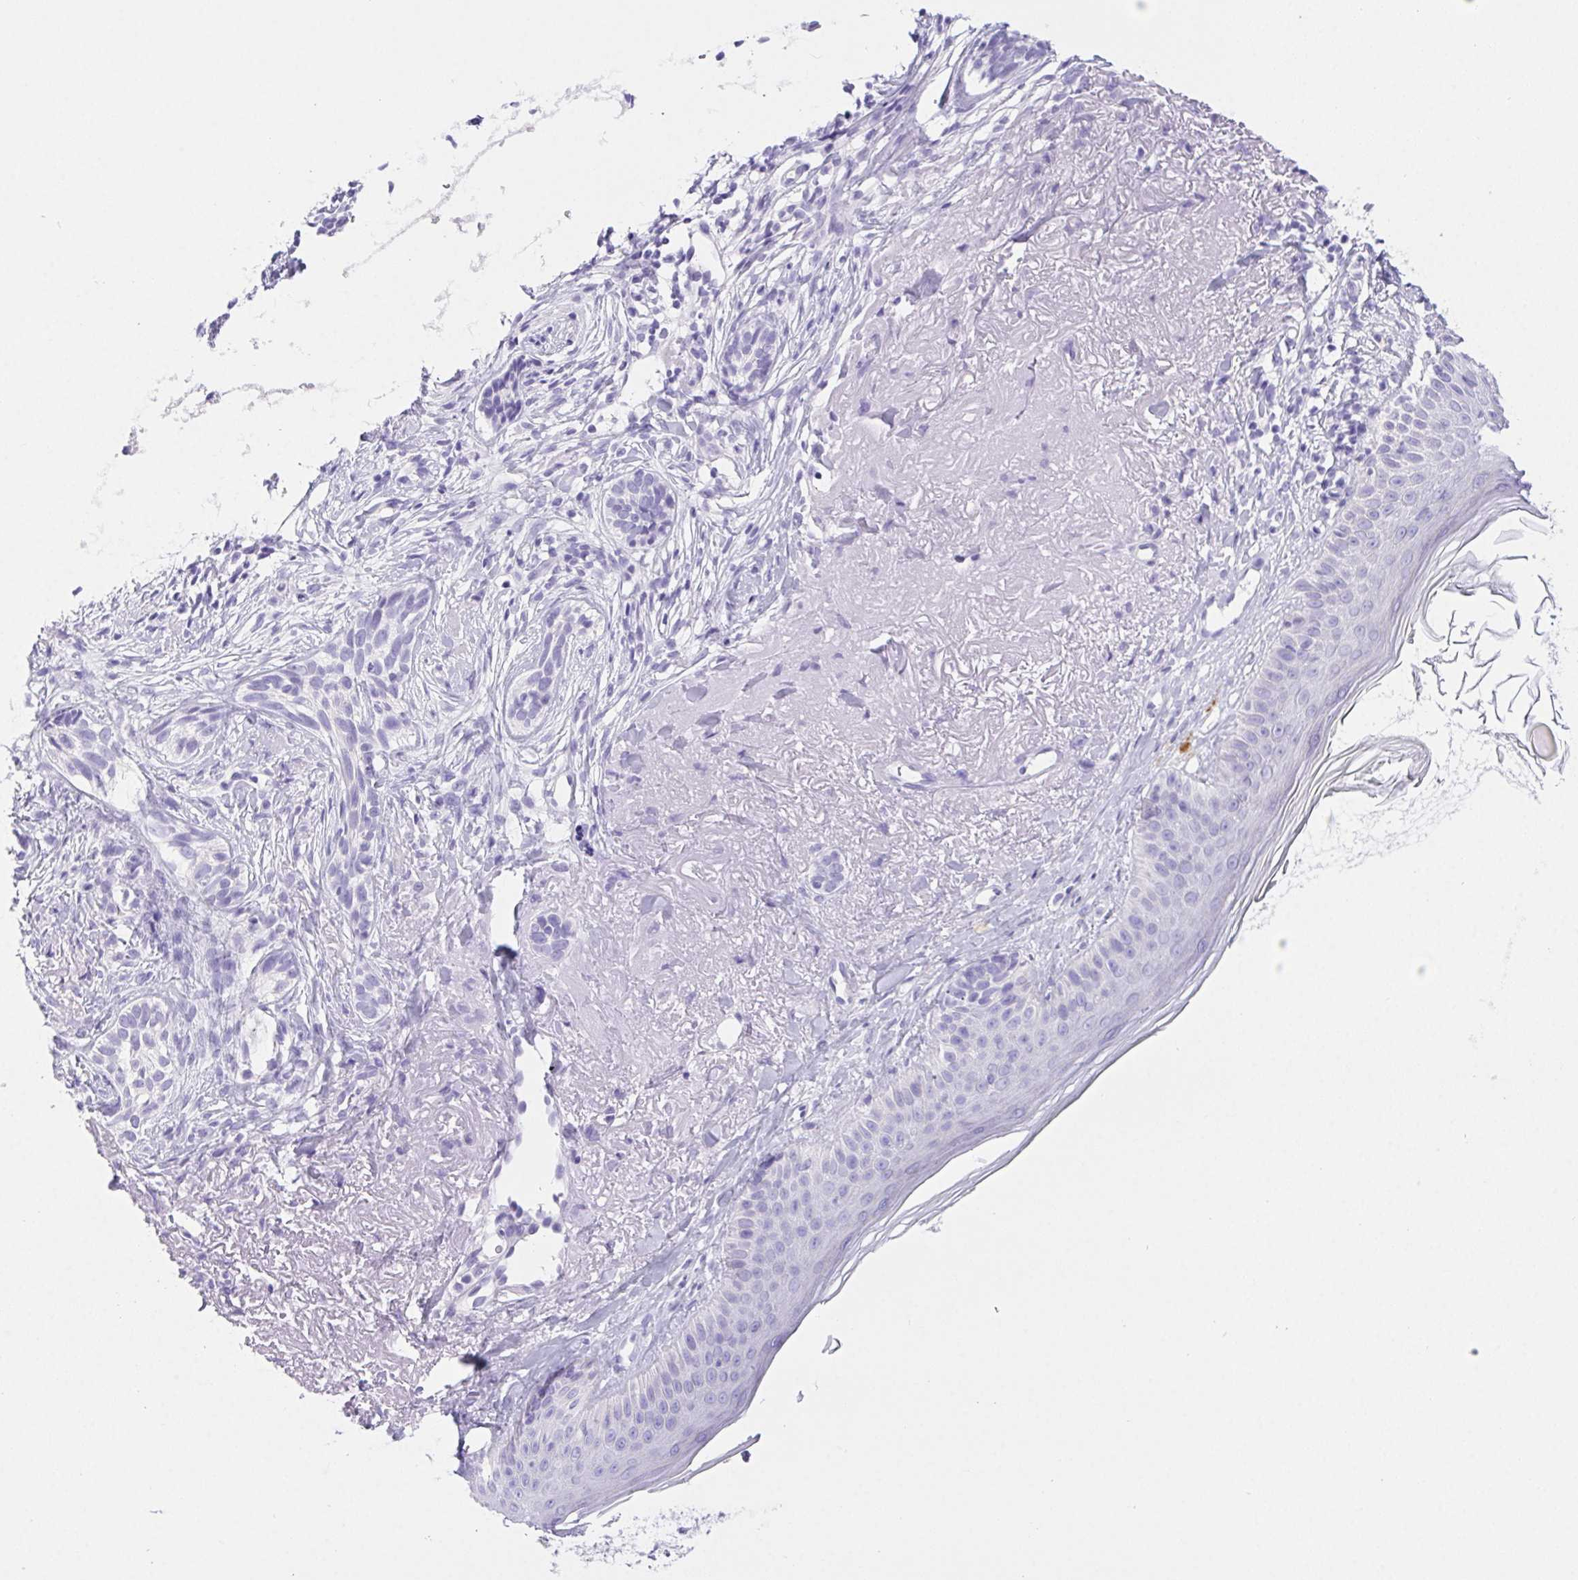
{"staining": {"intensity": "negative", "quantity": "none", "location": "none"}, "tissue": "skin cancer", "cell_type": "Tumor cells", "image_type": "cancer", "snomed": [{"axis": "morphology", "description": "Basal cell carcinoma"}, {"axis": "morphology", "description": "BCC, high aggressive"}, {"axis": "topography", "description": "Skin"}], "caption": "DAB (3,3'-diaminobenzidine) immunohistochemical staining of human skin cancer (basal cell carcinoma) shows no significant positivity in tumor cells. (DAB (3,3'-diaminobenzidine) IHC visualized using brightfield microscopy, high magnification).", "gene": "PNLIP", "patient": {"sex": "female", "age": 86}}